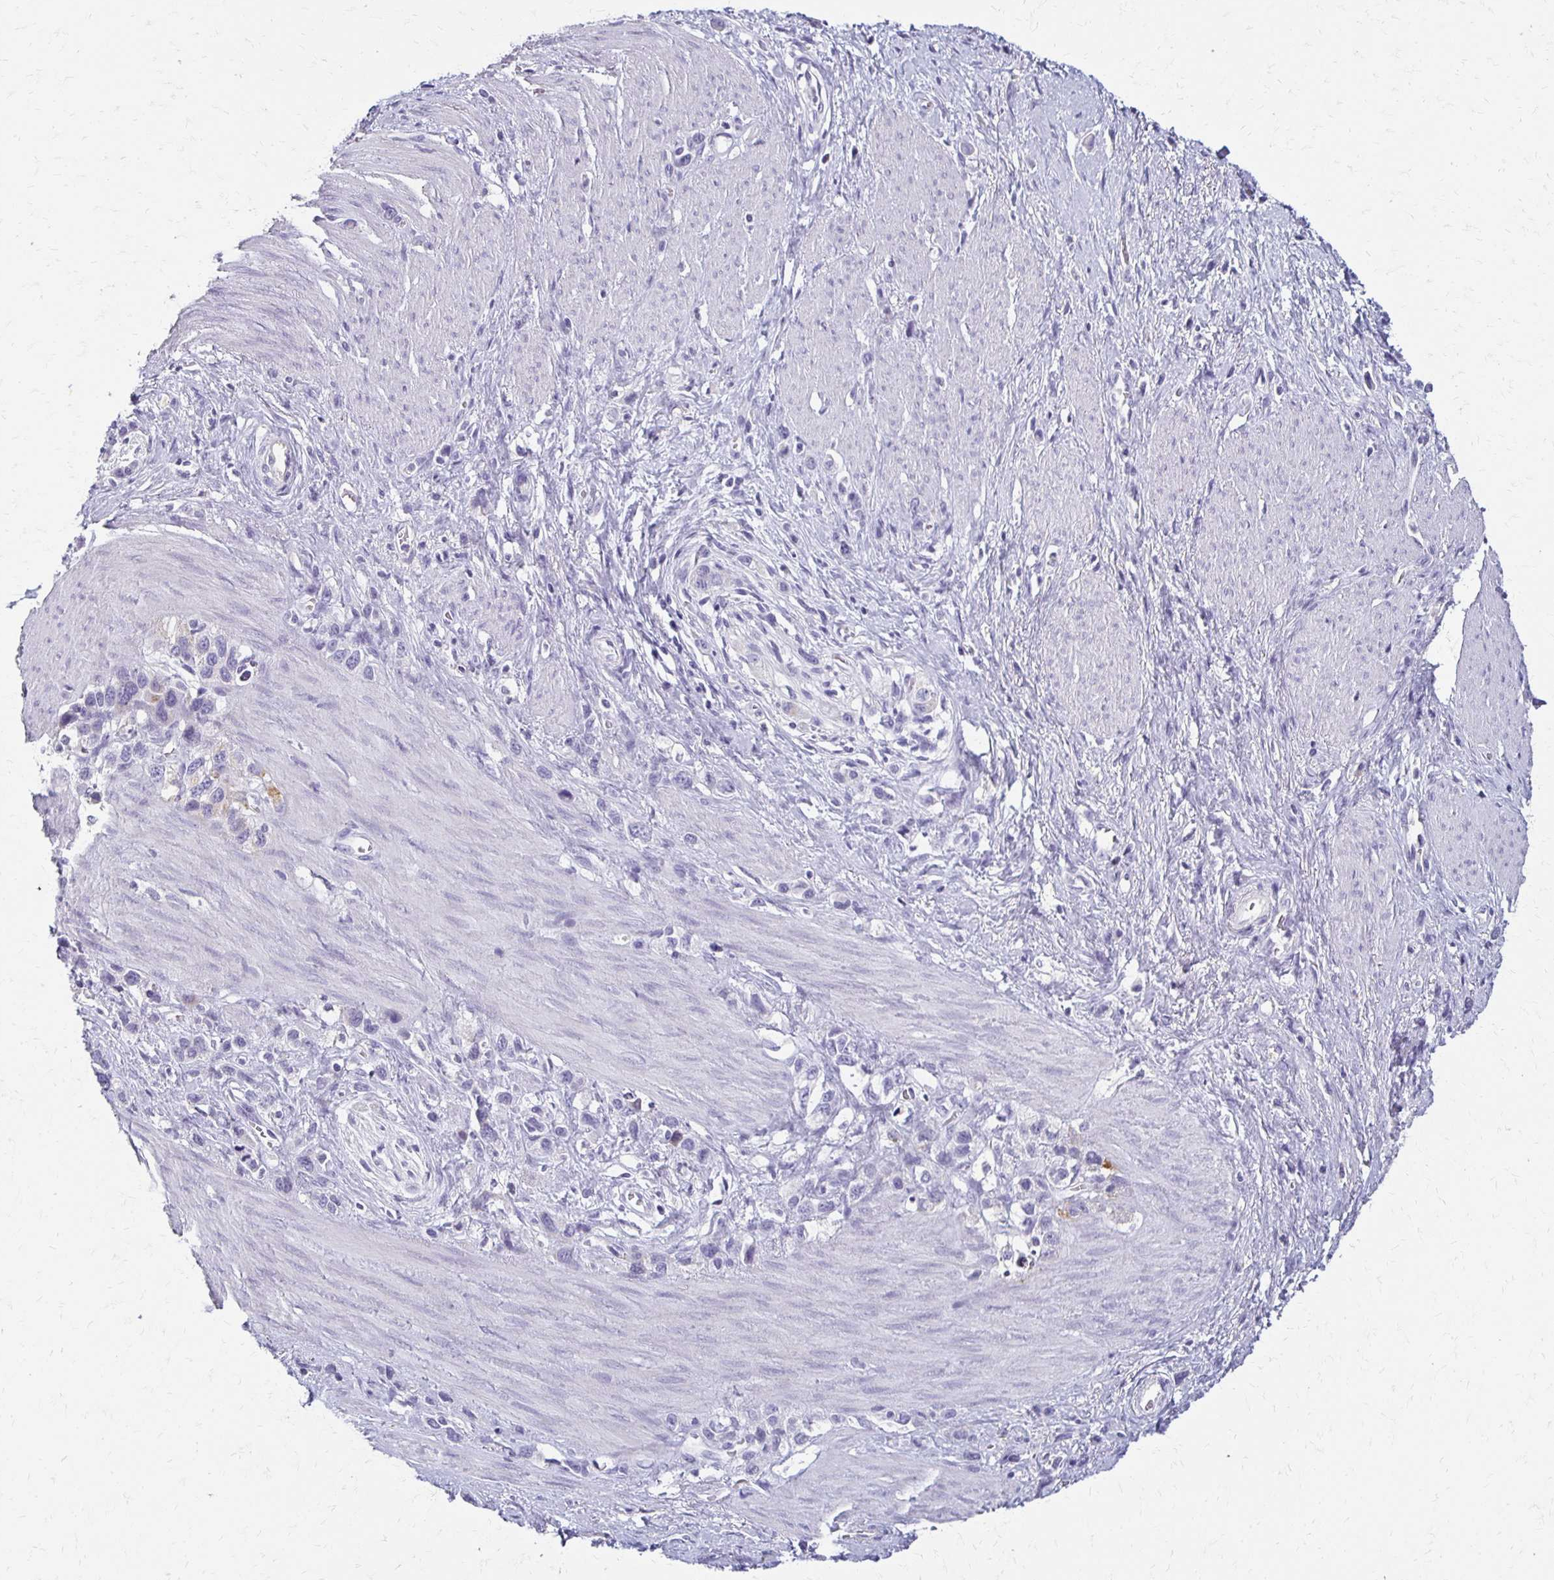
{"staining": {"intensity": "negative", "quantity": "none", "location": "none"}, "tissue": "stomach cancer", "cell_type": "Tumor cells", "image_type": "cancer", "snomed": [{"axis": "morphology", "description": "Adenocarcinoma, NOS"}, {"axis": "topography", "description": "Stomach"}], "caption": "A photomicrograph of human stomach adenocarcinoma is negative for staining in tumor cells.", "gene": "BBS12", "patient": {"sex": "female", "age": 65}}